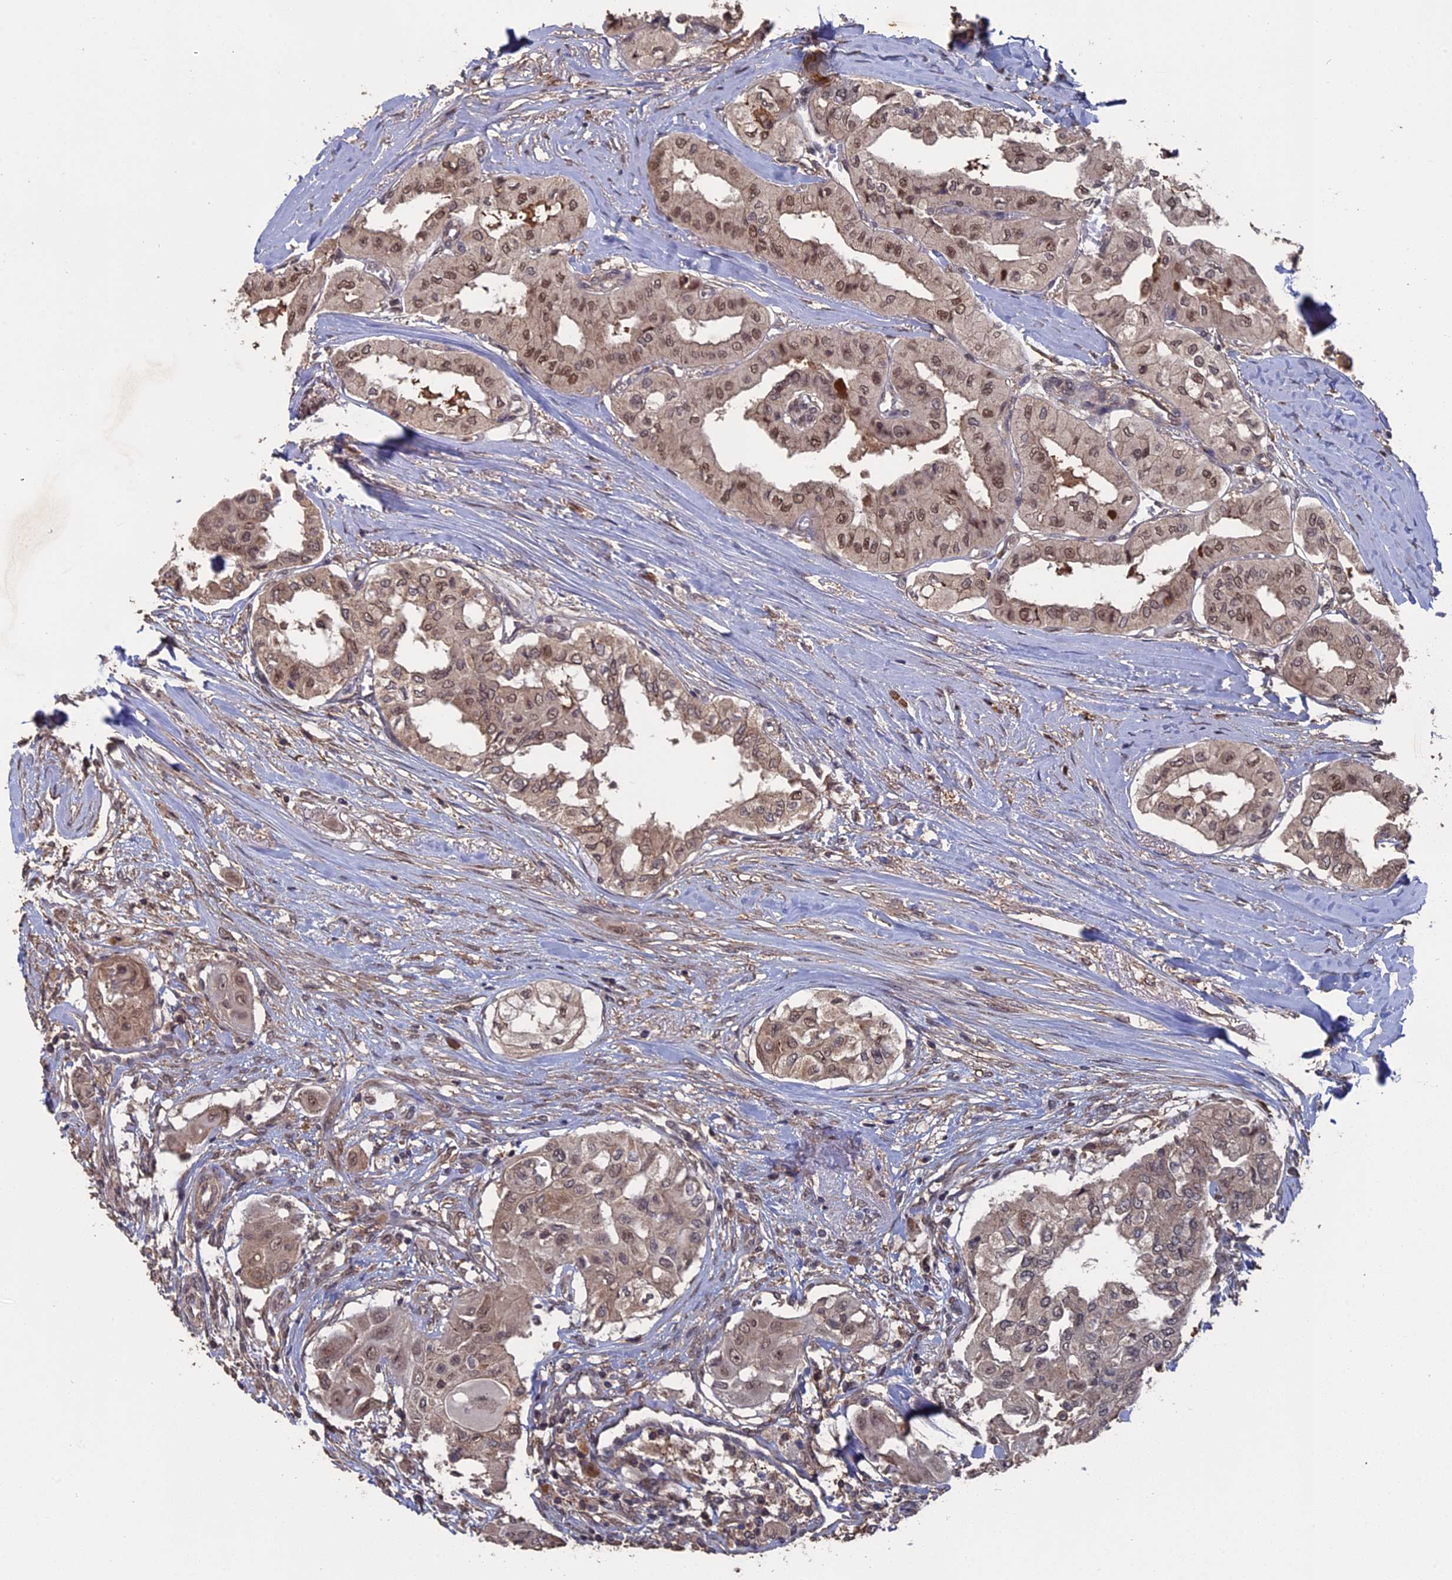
{"staining": {"intensity": "moderate", "quantity": ">75%", "location": "nuclear"}, "tissue": "thyroid cancer", "cell_type": "Tumor cells", "image_type": "cancer", "snomed": [{"axis": "morphology", "description": "Papillary adenocarcinoma, NOS"}, {"axis": "topography", "description": "Thyroid gland"}], "caption": "Approximately >75% of tumor cells in human thyroid papillary adenocarcinoma reveal moderate nuclear protein staining as visualized by brown immunohistochemical staining.", "gene": "MYBL2", "patient": {"sex": "female", "age": 59}}